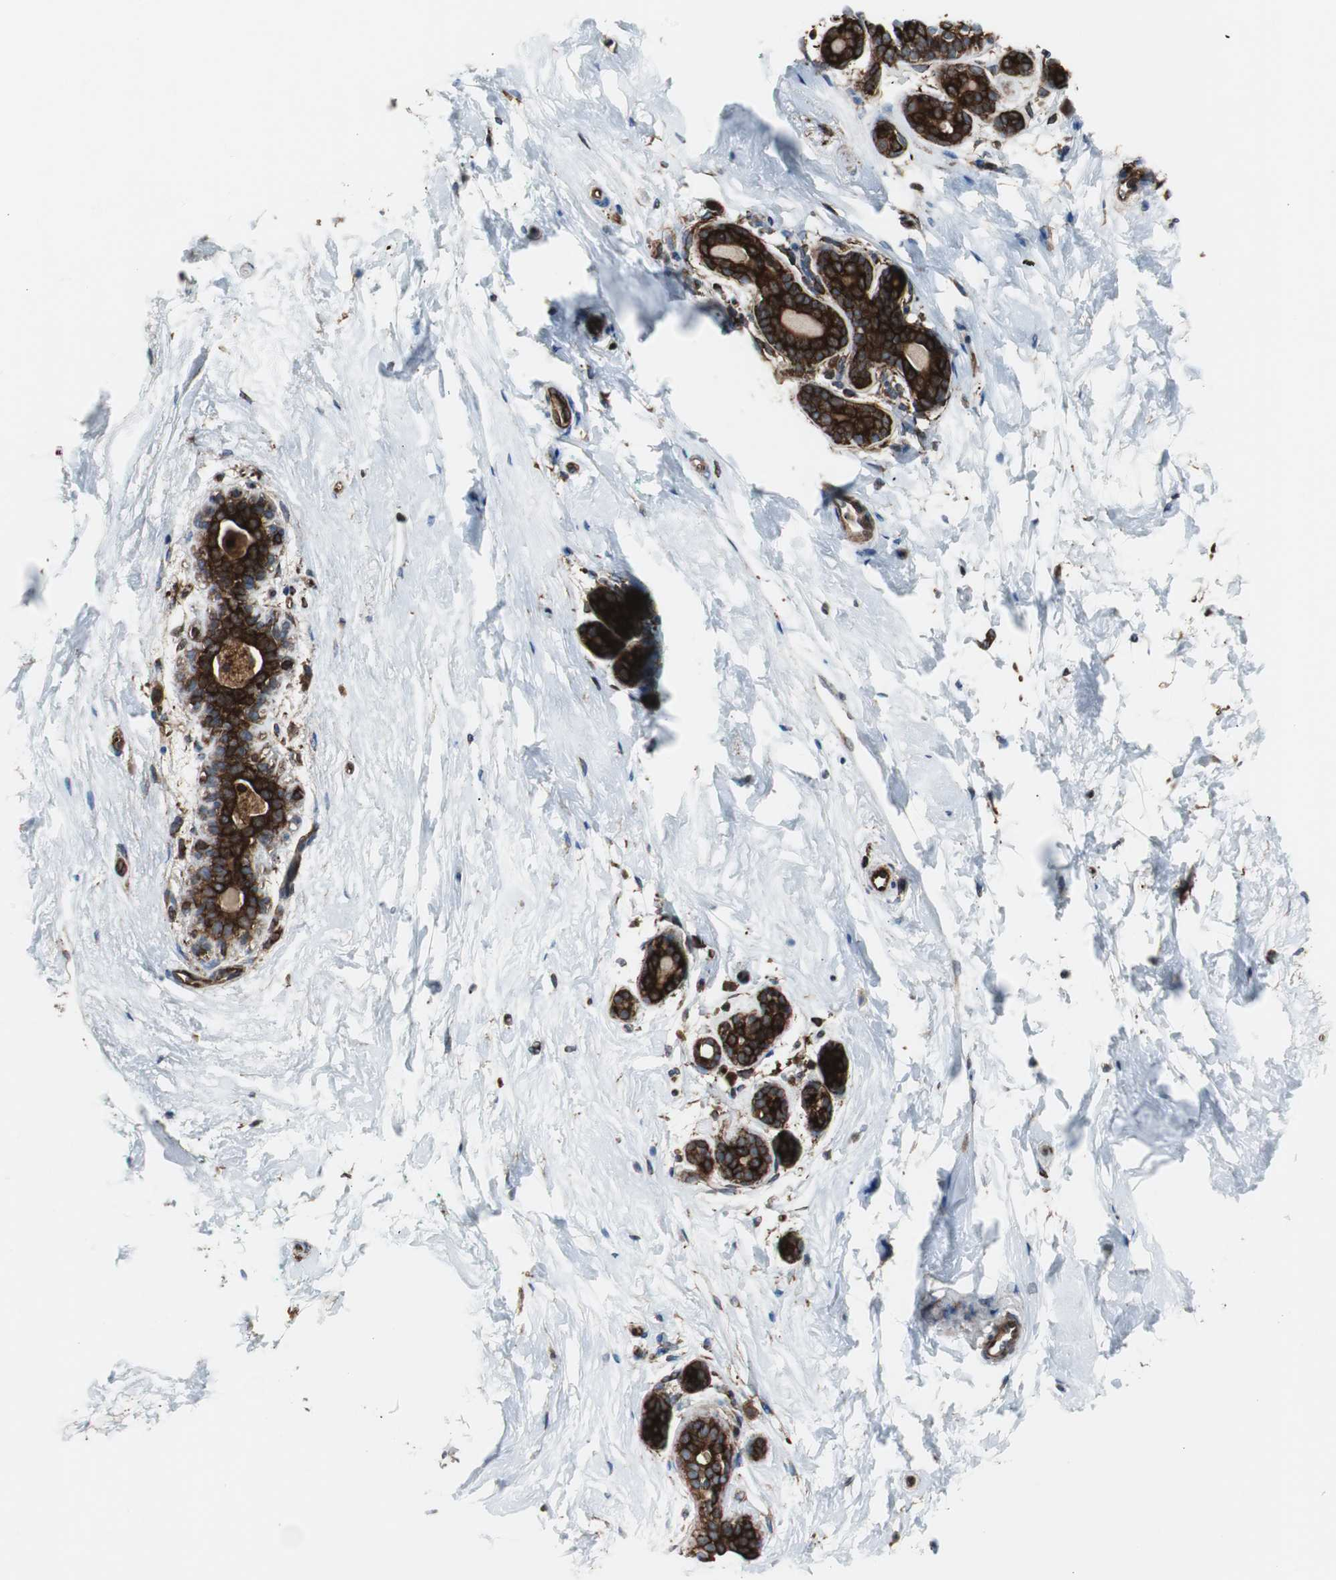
{"staining": {"intensity": "moderate", "quantity": "25%-75%", "location": "cytoplasmic/membranous"}, "tissue": "breast", "cell_type": "Adipocytes", "image_type": "normal", "snomed": [{"axis": "morphology", "description": "Normal tissue, NOS"}, {"axis": "topography", "description": "Breast"}], "caption": "DAB (3,3'-diaminobenzidine) immunohistochemical staining of unremarkable breast reveals moderate cytoplasmic/membranous protein positivity in about 25%-75% of adipocytes. Using DAB (brown) and hematoxylin (blue) stains, captured at high magnification using brightfield microscopy.", "gene": "RELA", "patient": {"sex": "female", "age": 52}}